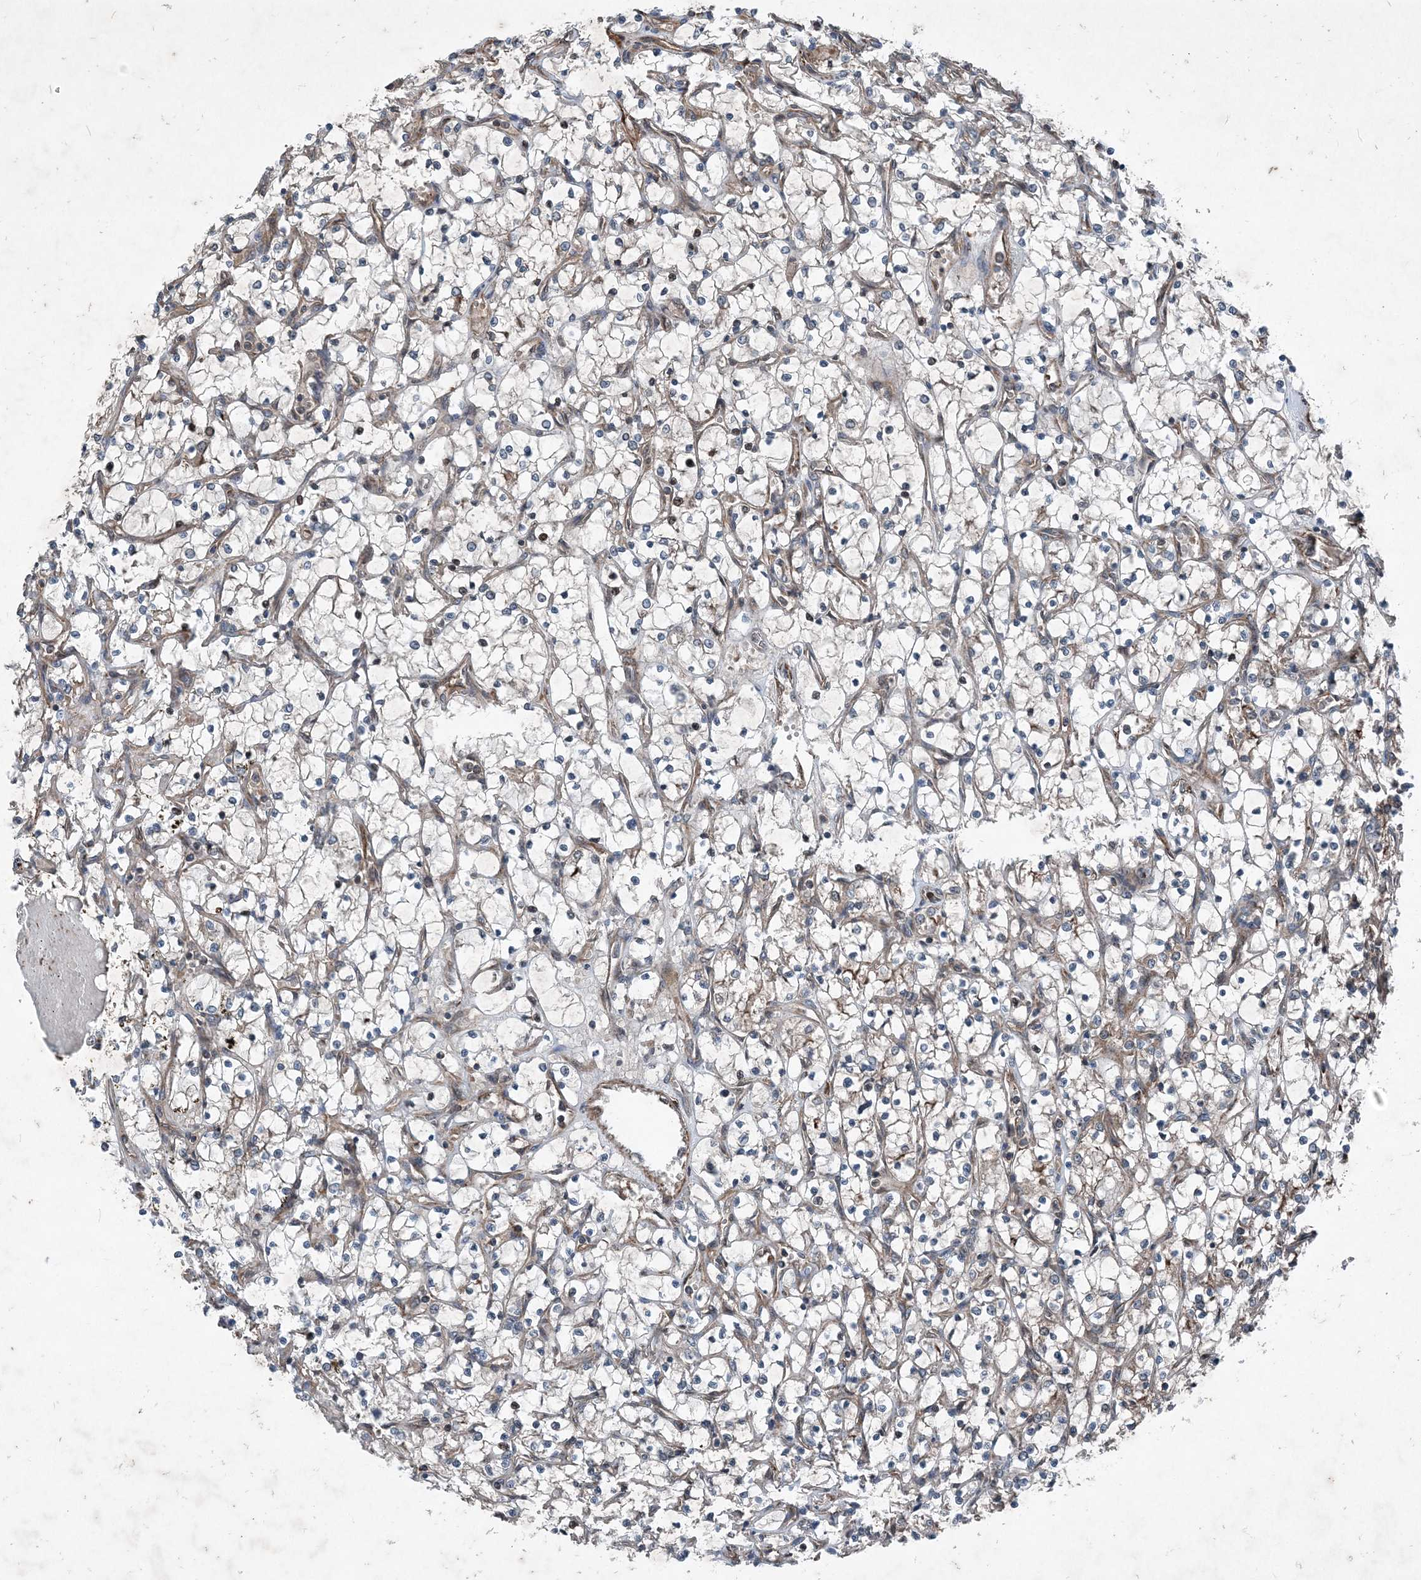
{"staining": {"intensity": "weak", "quantity": "25%-75%", "location": "cytoplasmic/membranous"}, "tissue": "renal cancer", "cell_type": "Tumor cells", "image_type": "cancer", "snomed": [{"axis": "morphology", "description": "Adenocarcinoma, NOS"}, {"axis": "topography", "description": "Kidney"}], "caption": "IHC (DAB) staining of renal adenocarcinoma exhibits weak cytoplasmic/membranous protein staining in about 25%-75% of tumor cells.", "gene": "NDUFA2", "patient": {"sex": "female", "age": 69}}